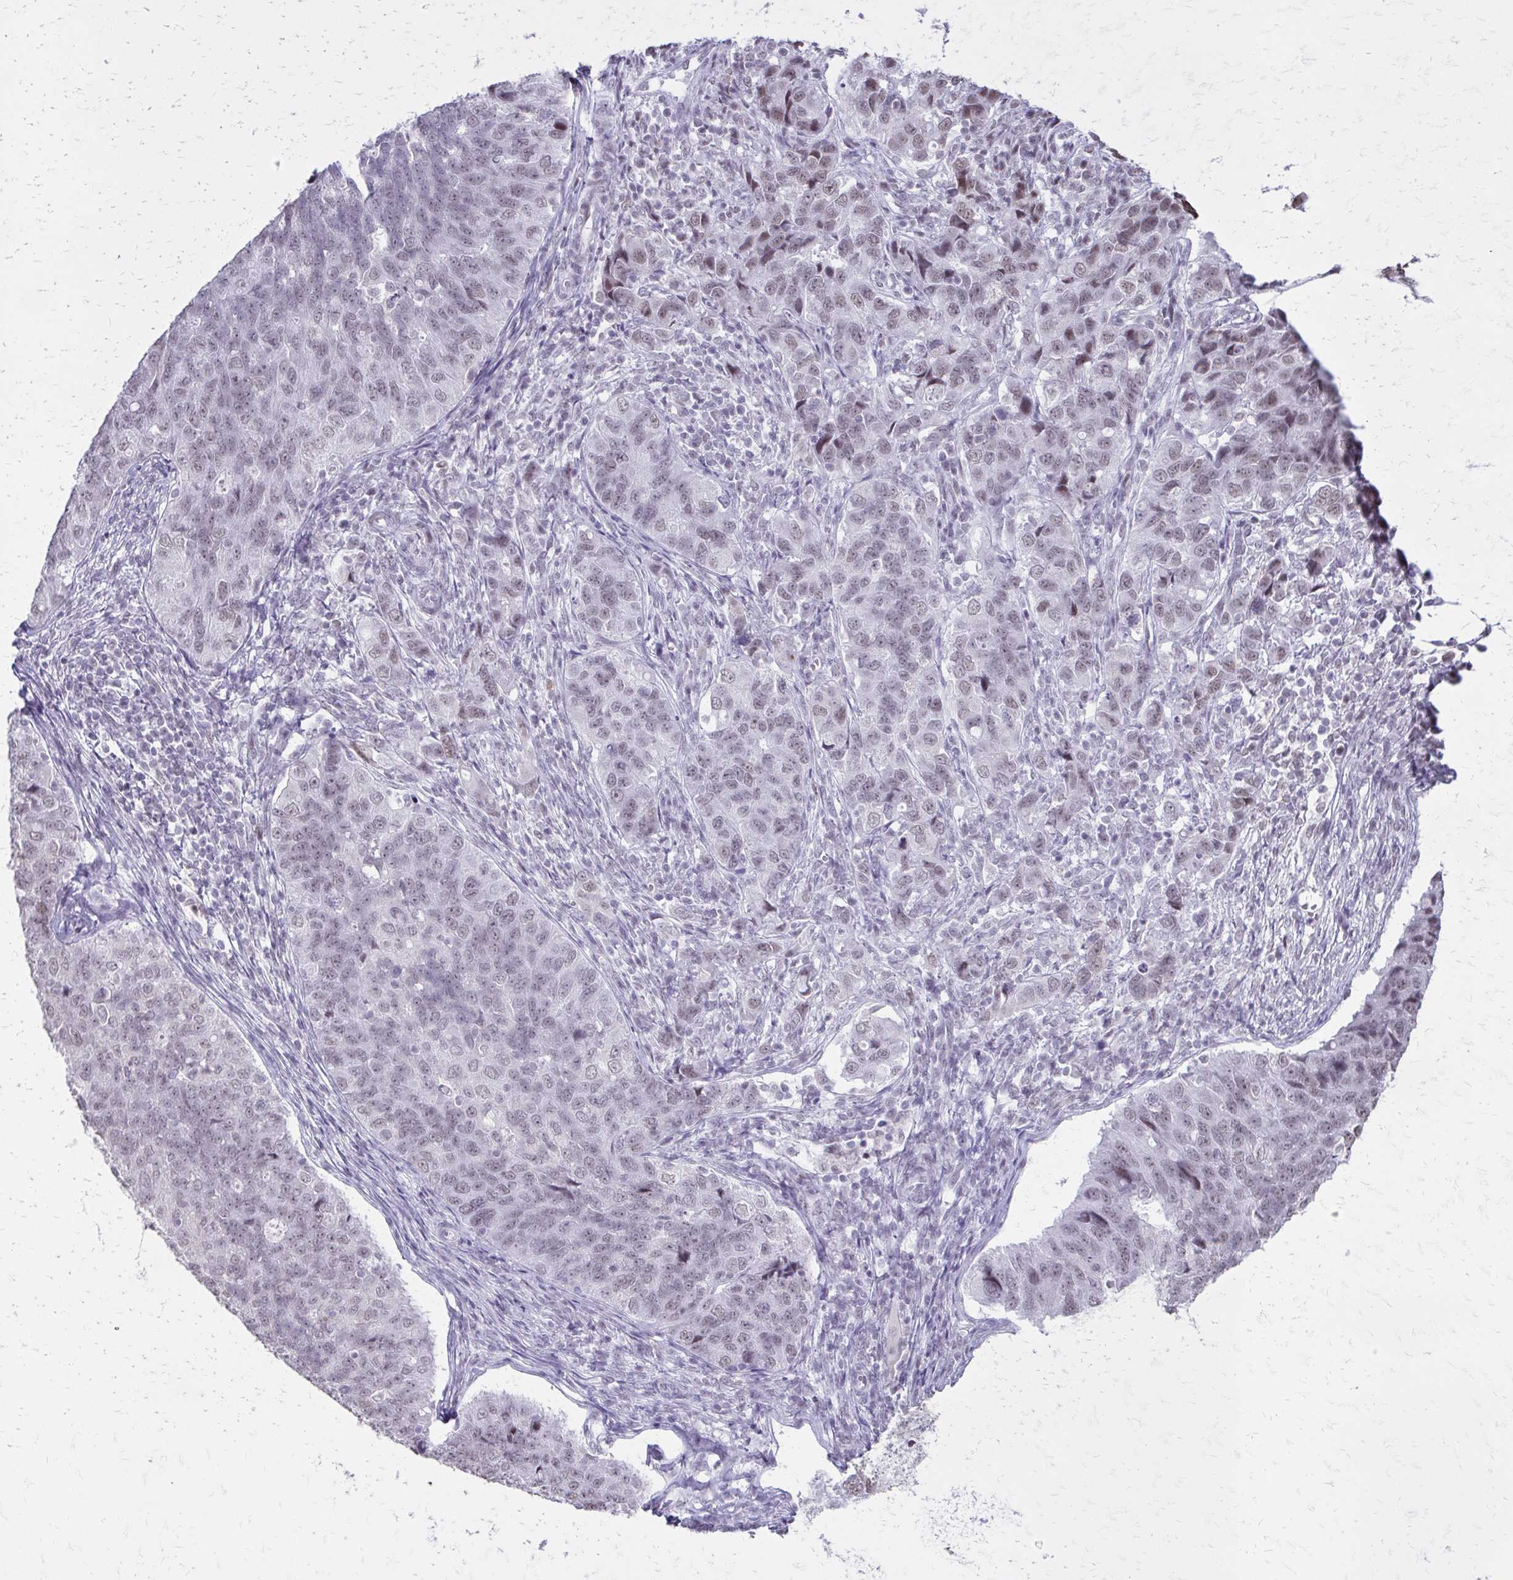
{"staining": {"intensity": "weak", "quantity": "<25%", "location": "nuclear"}, "tissue": "endometrial cancer", "cell_type": "Tumor cells", "image_type": "cancer", "snomed": [{"axis": "morphology", "description": "Adenocarcinoma, NOS"}, {"axis": "topography", "description": "Endometrium"}], "caption": "Tumor cells are negative for brown protein staining in endometrial cancer (adenocarcinoma).", "gene": "SS18", "patient": {"sex": "female", "age": 43}}